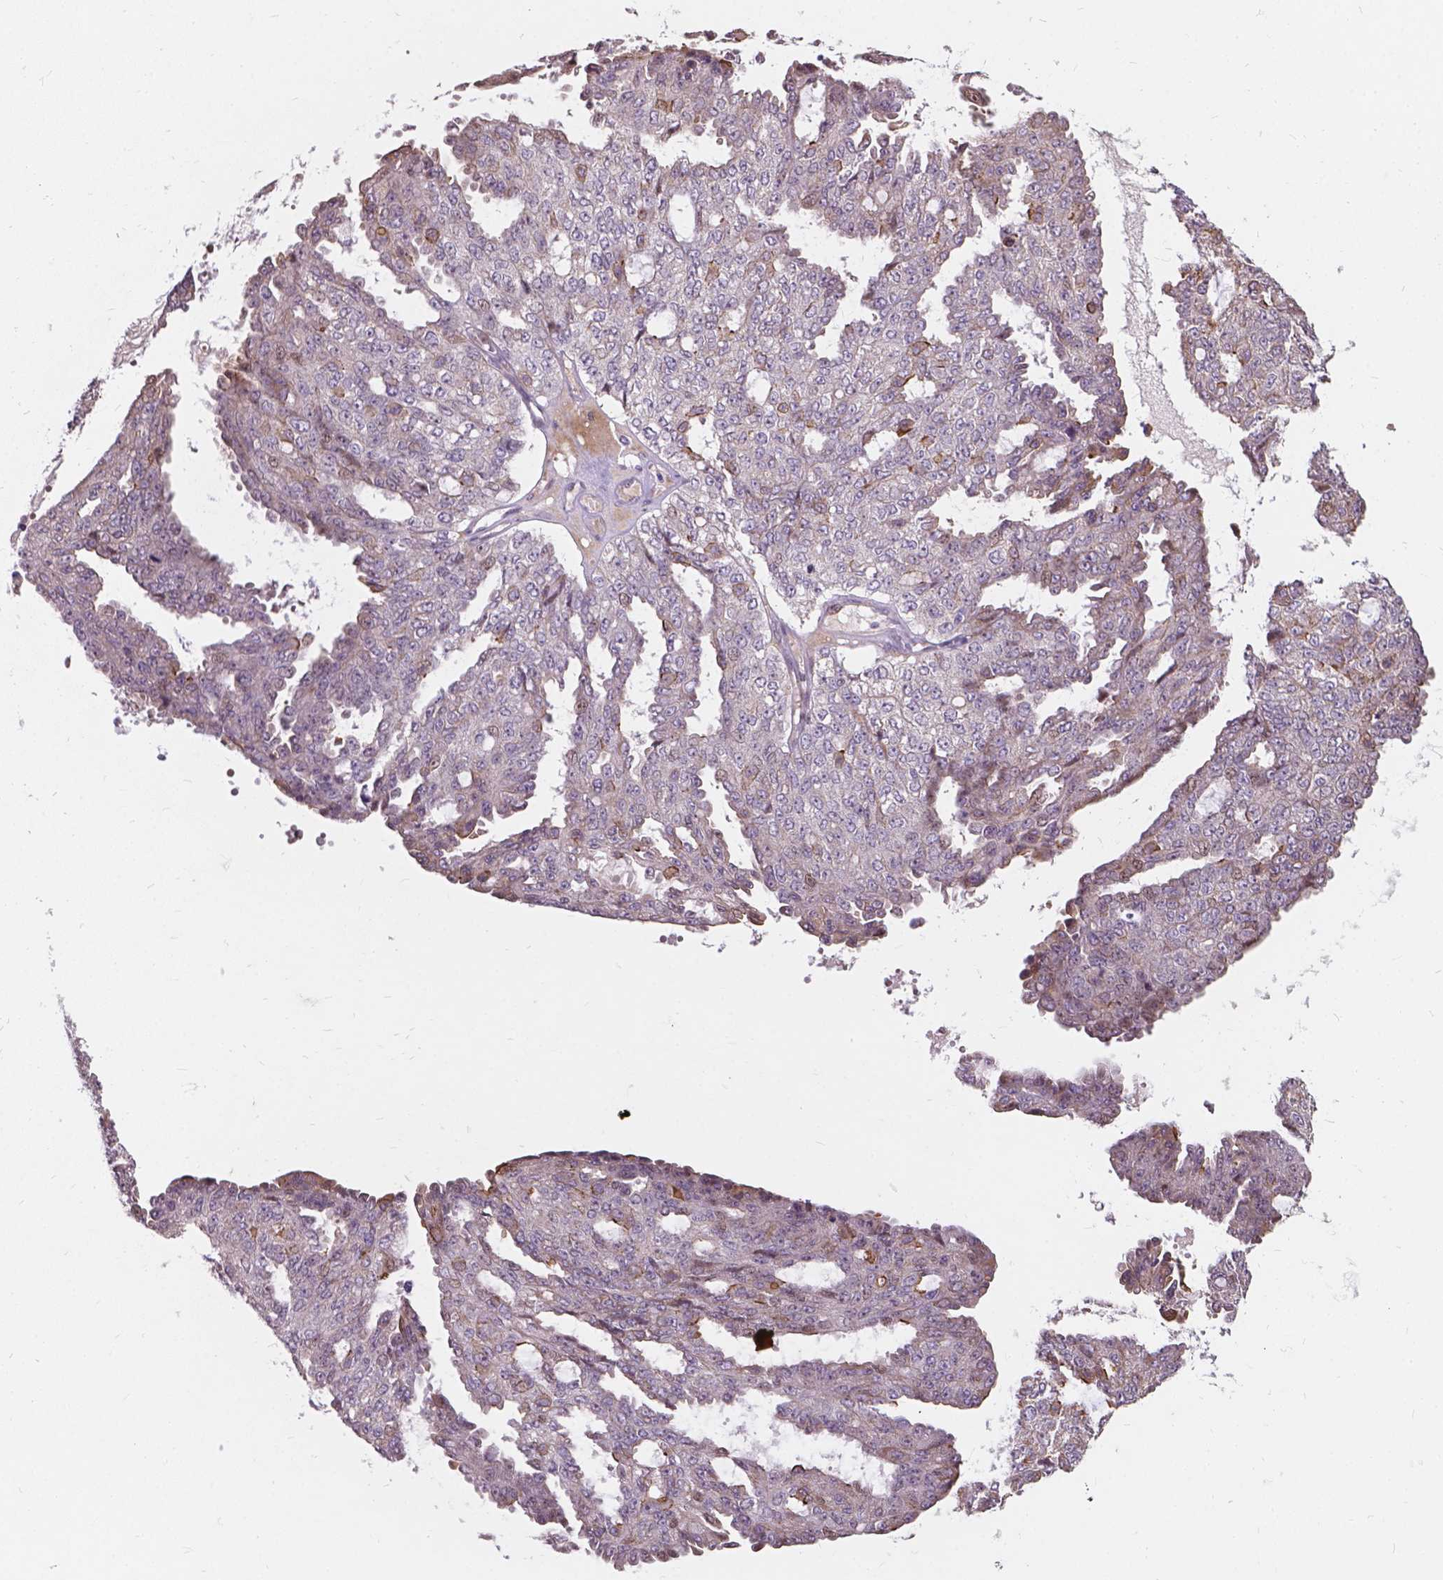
{"staining": {"intensity": "negative", "quantity": "none", "location": "none"}, "tissue": "ovarian cancer", "cell_type": "Tumor cells", "image_type": "cancer", "snomed": [{"axis": "morphology", "description": "Cystadenocarcinoma, serous, NOS"}, {"axis": "topography", "description": "Ovary"}], "caption": "There is no significant positivity in tumor cells of ovarian serous cystadenocarcinoma. The staining is performed using DAB (3,3'-diaminobenzidine) brown chromogen with nuclei counter-stained in using hematoxylin.", "gene": "MYH14", "patient": {"sex": "female", "age": 71}}